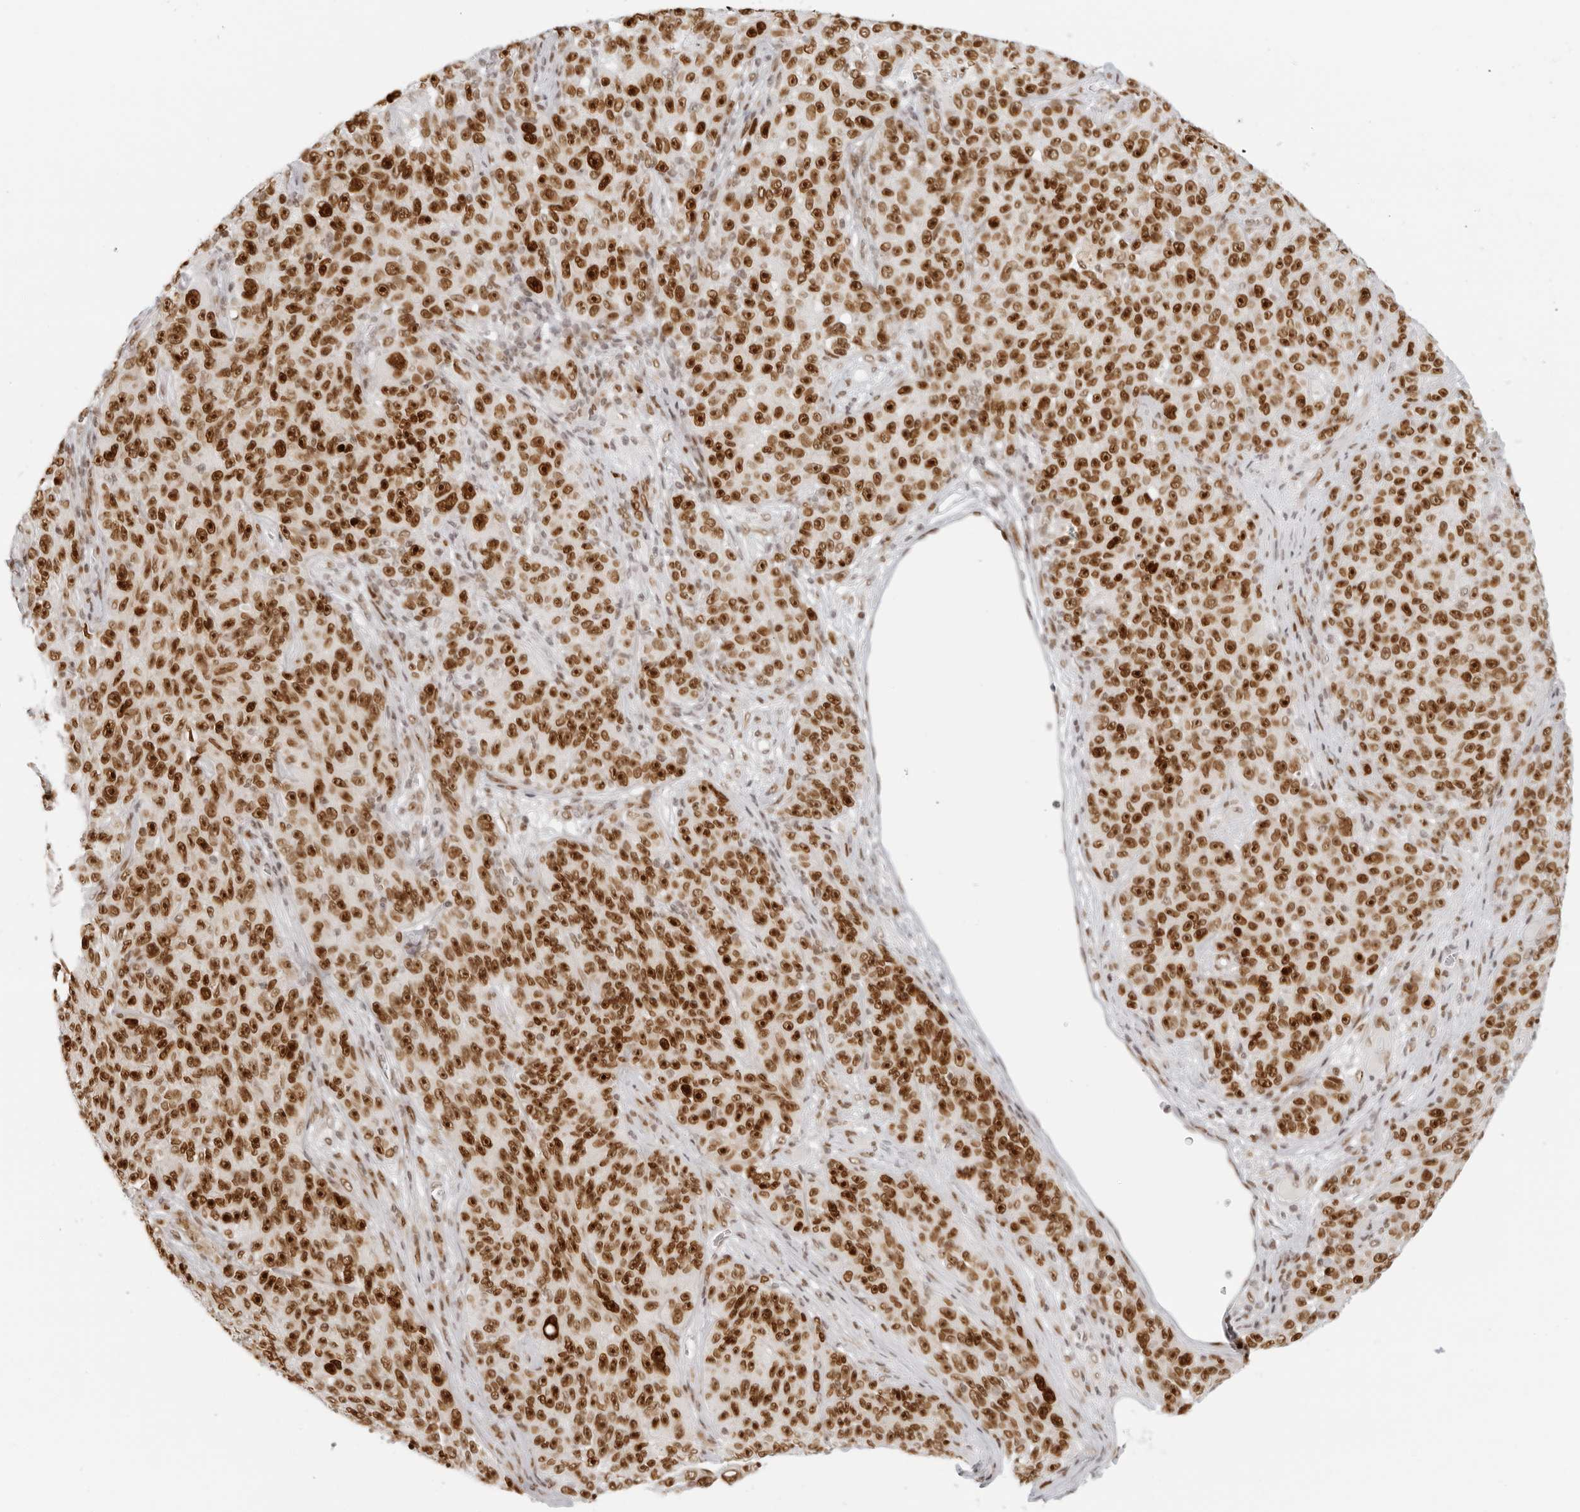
{"staining": {"intensity": "strong", "quantity": ">75%", "location": "nuclear"}, "tissue": "melanoma", "cell_type": "Tumor cells", "image_type": "cancer", "snomed": [{"axis": "morphology", "description": "Malignant melanoma, NOS"}, {"axis": "topography", "description": "Skin"}], "caption": "The histopathology image reveals a brown stain indicating the presence of a protein in the nuclear of tumor cells in melanoma.", "gene": "RCC1", "patient": {"sex": "female", "age": 82}}